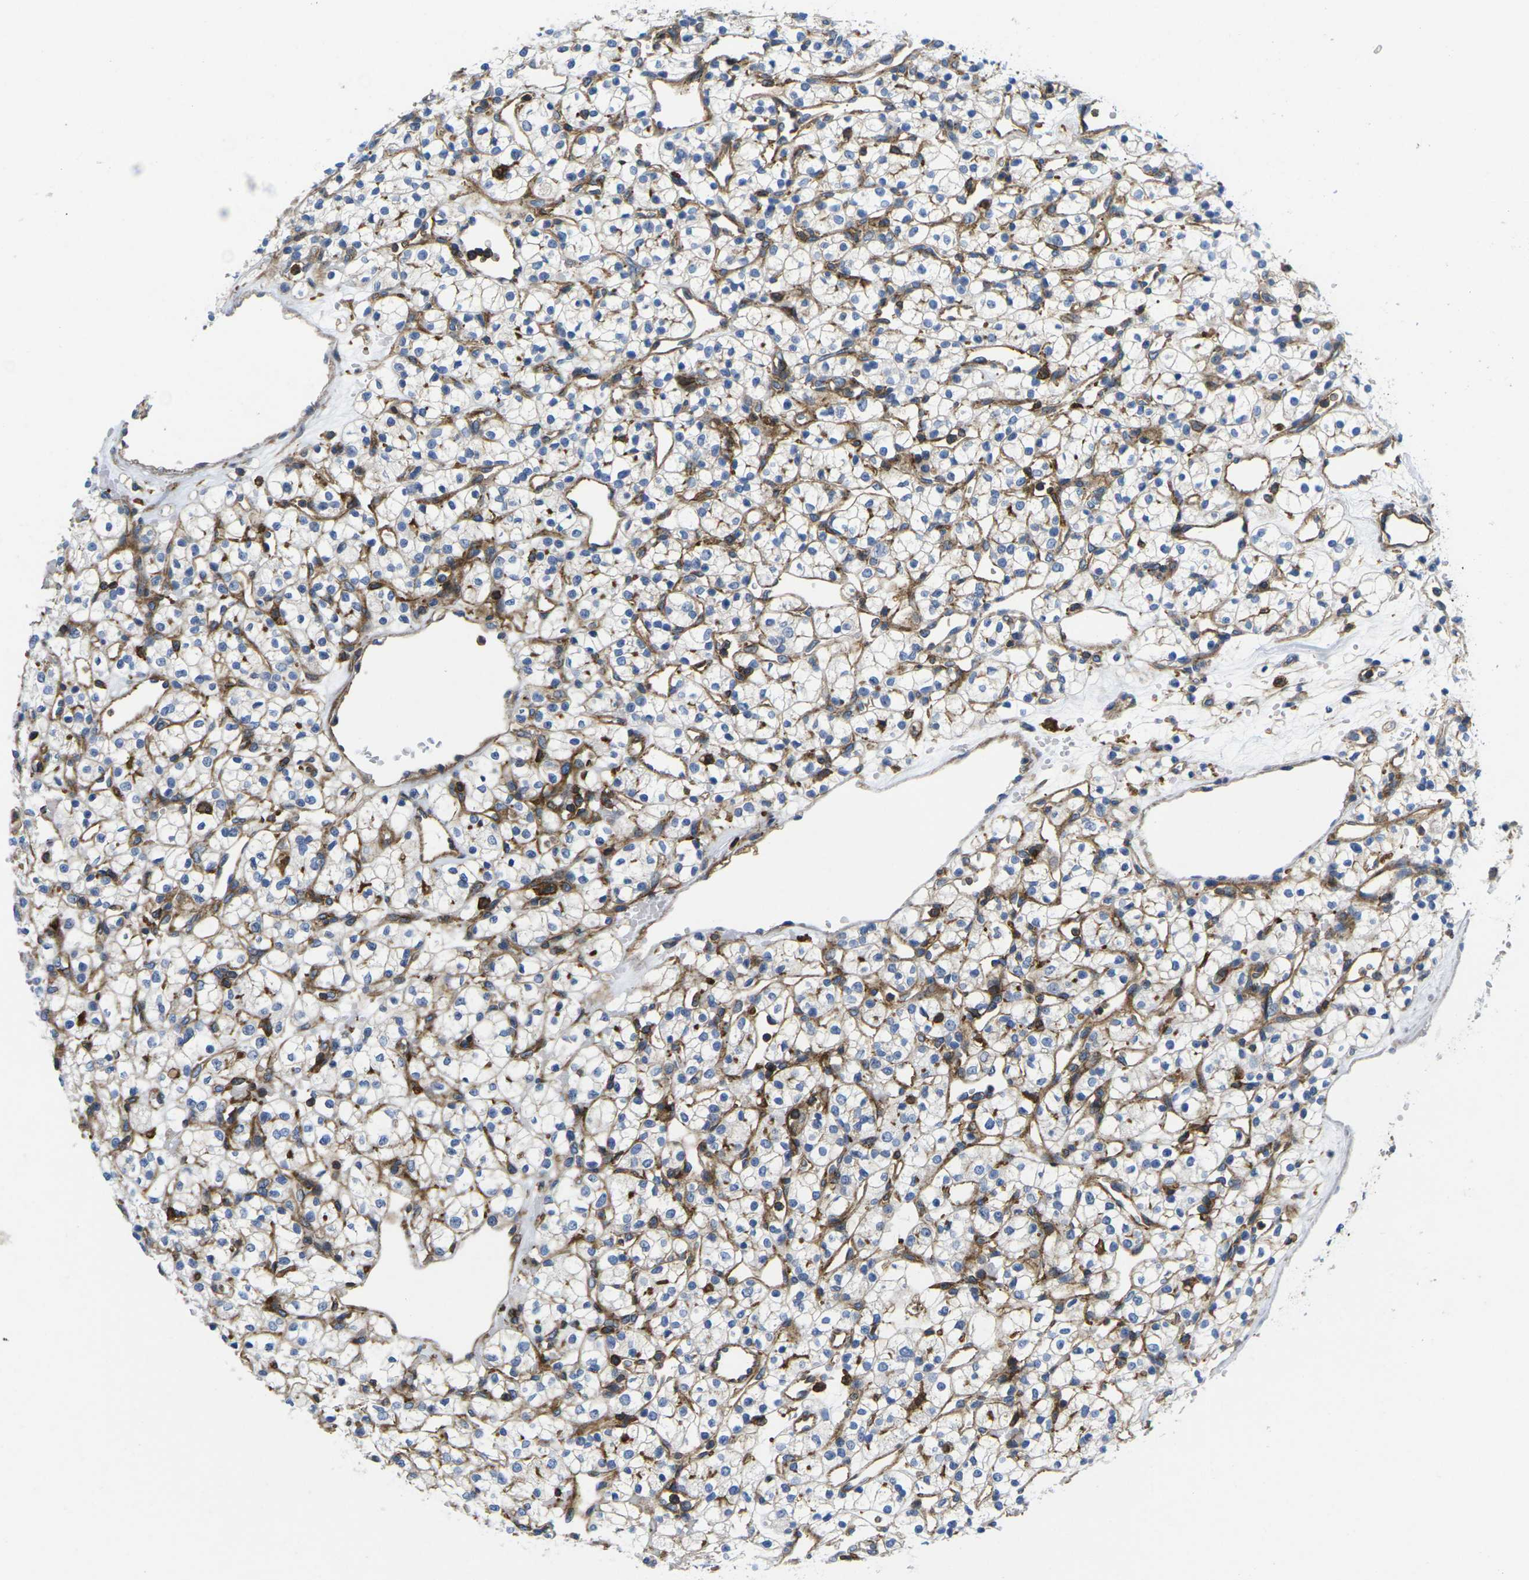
{"staining": {"intensity": "moderate", "quantity": "<25%", "location": "cytoplasmic/membranous"}, "tissue": "renal cancer", "cell_type": "Tumor cells", "image_type": "cancer", "snomed": [{"axis": "morphology", "description": "Adenocarcinoma, NOS"}, {"axis": "topography", "description": "Kidney"}], "caption": "DAB immunohistochemical staining of human renal cancer (adenocarcinoma) shows moderate cytoplasmic/membranous protein expression in about <25% of tumor cells.", "gene": "IQGAP1", "patient": {"sex": "female", "age": 60}}